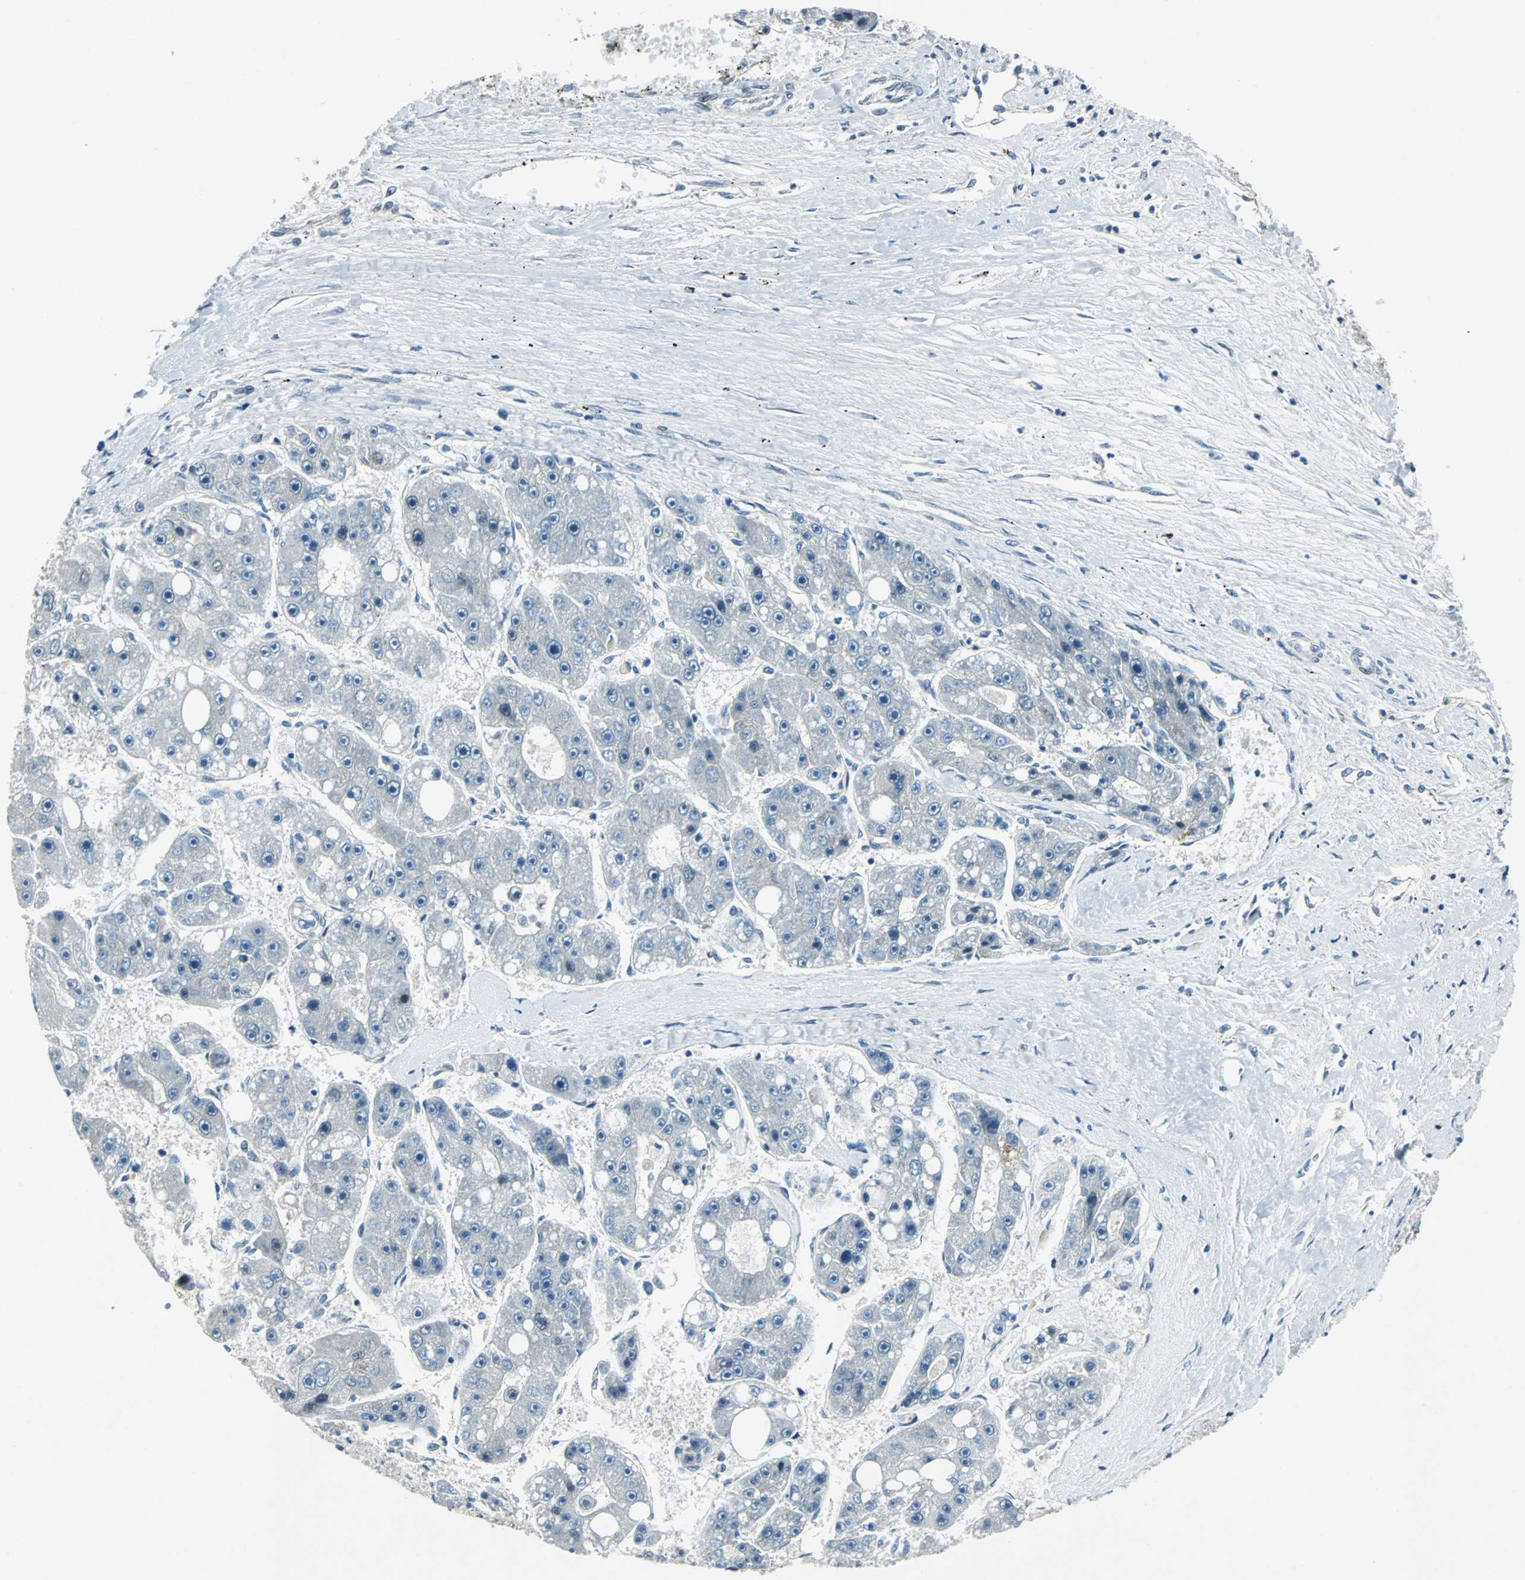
{"staining": {"intensity": "negative", "quantity": "none", "location": "none"}, "tissue": "liver cancer", "cell_type": "Tumor cells", "image_type": "cancer", "snomed": [{"axis": "morphology", "description": "Carcinoma, Hepatocellular, NOS"}, {"axis": "topography", "description": "Liver"}], "caption": "Immunohistochemistry image of neoplastic tissue: liver cancer stained with DAB exhibits no significant protein positivity in tumor cells.", "gene": "AJUBA", "patient": {"sex": "female", "age": 61}}